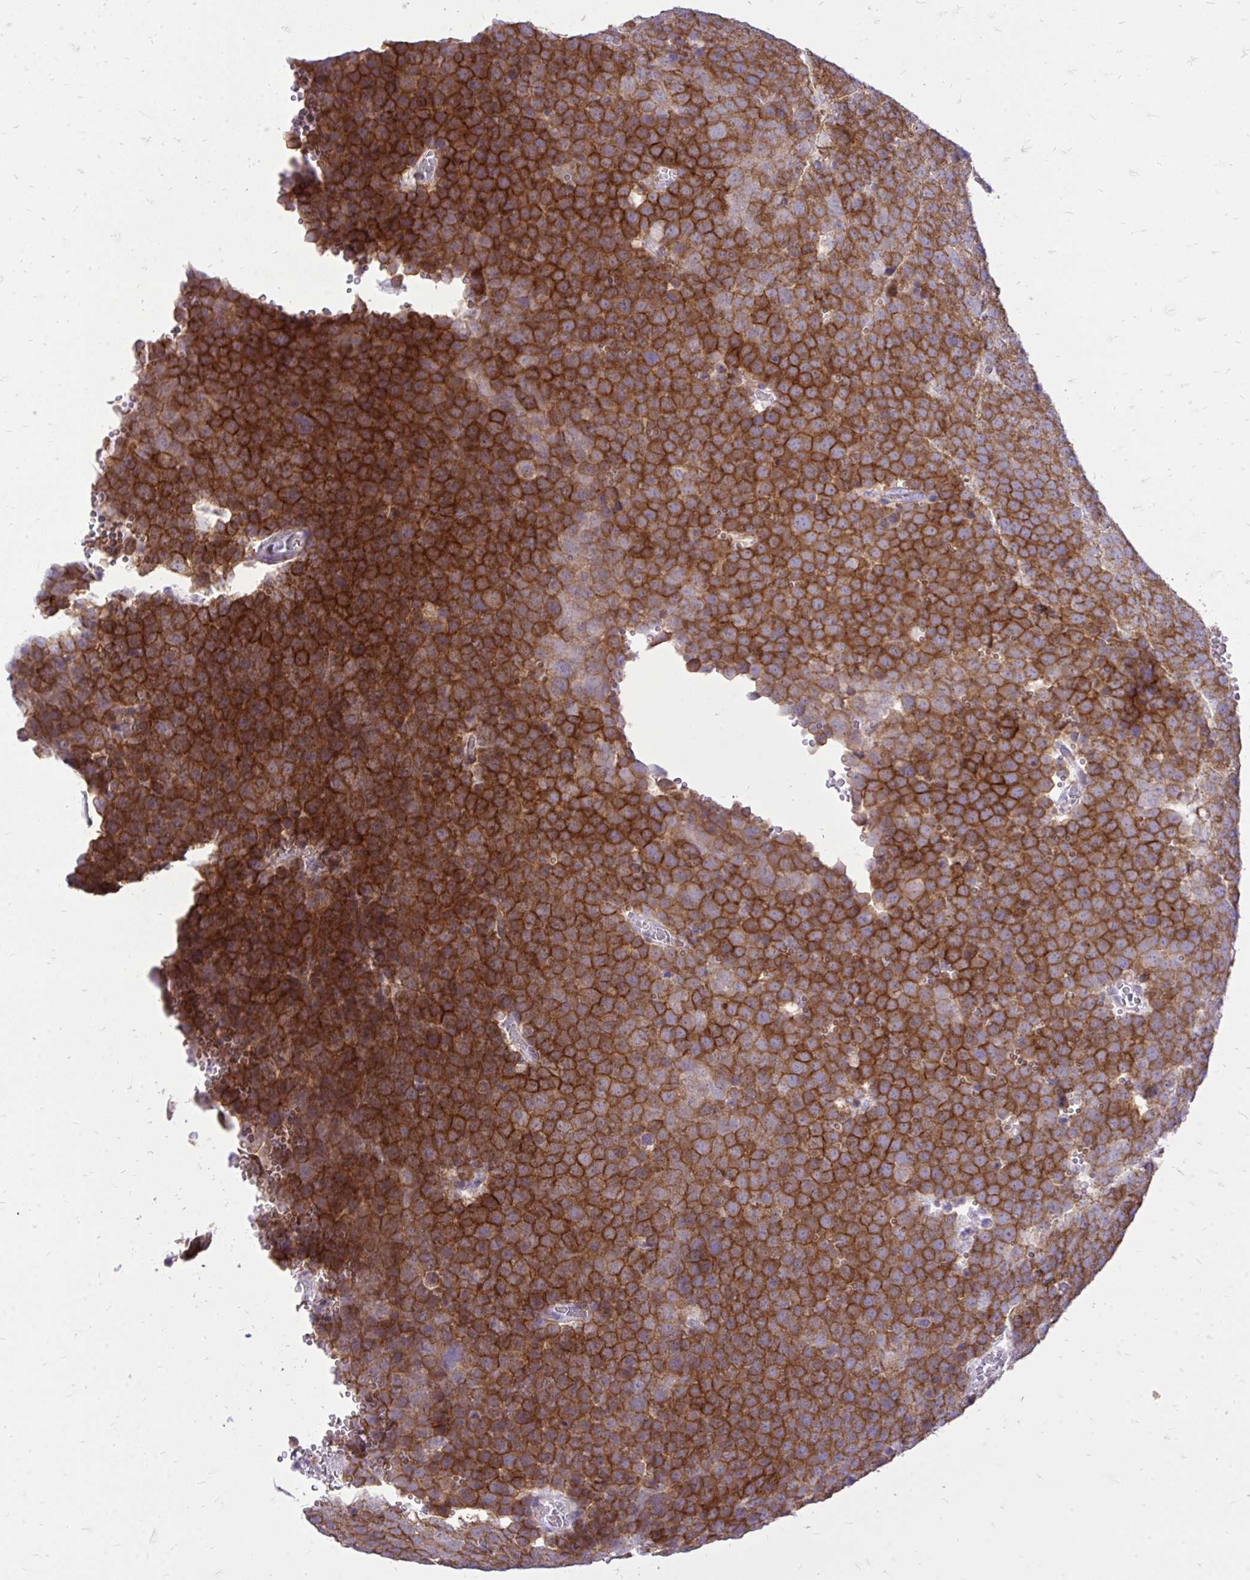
{"staining": {"intensity": "strong", "quantity": ">75%", "location": "cytoplasmic/membranous"}, "tissue": "testis cancer", "cell_type": "Tumor cells", "image_type": "cancer", "snomed": [{"axis": "morphology", "description": "Seminoma, NOS"}, {"axis": "topography", "description": "Testis"}], "caption": "Protein analysis of testis seminoma tissue displays strong cytoplasmic/membranous positivity in approximately >75% of tumor cells.", "gene": "SPTBN2", "patient": {"sex": "male", "age": 71}}